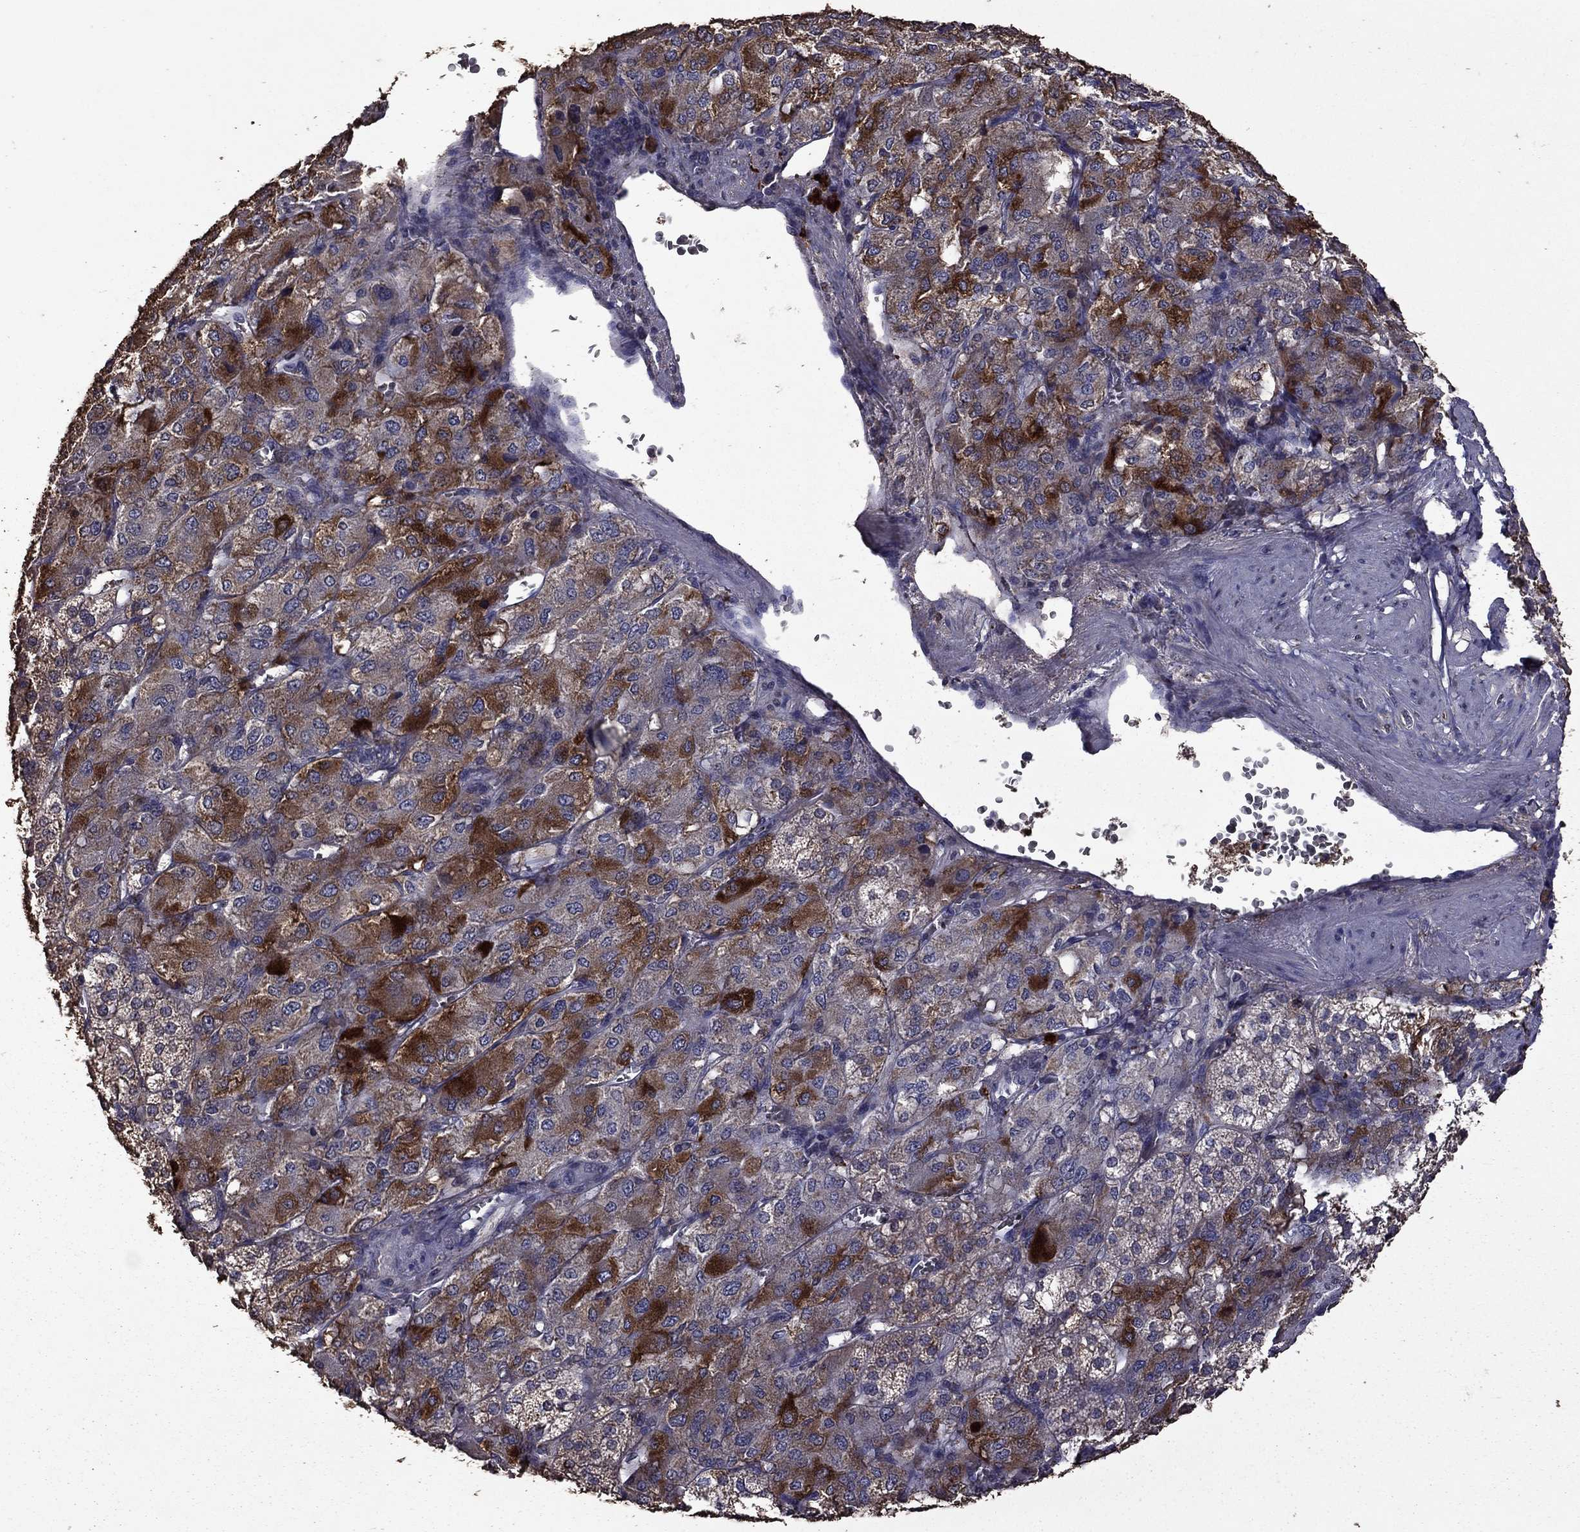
{"staining": {"intensity": "strong", "quantity": ">75%", "location": "cytoplasmic/membranous"}, "tissue": "adrenal gland", "cell_type": "Glandular cells", "image_type": "normal", "snomed": [{"axis": "morphology", "description": "Normal tissue, NOS"}, {"axis": "topography", "description": "Adrenal gland"}], "caption": "An IHC image of unremarkable tissue is shown. Protein staining in brown labels strong cytoplasmic/membranous positivity in adrenal gland within glandular cells.", "gene": "SERPINA5", "patient": {"sex": "female", "age": 60}}